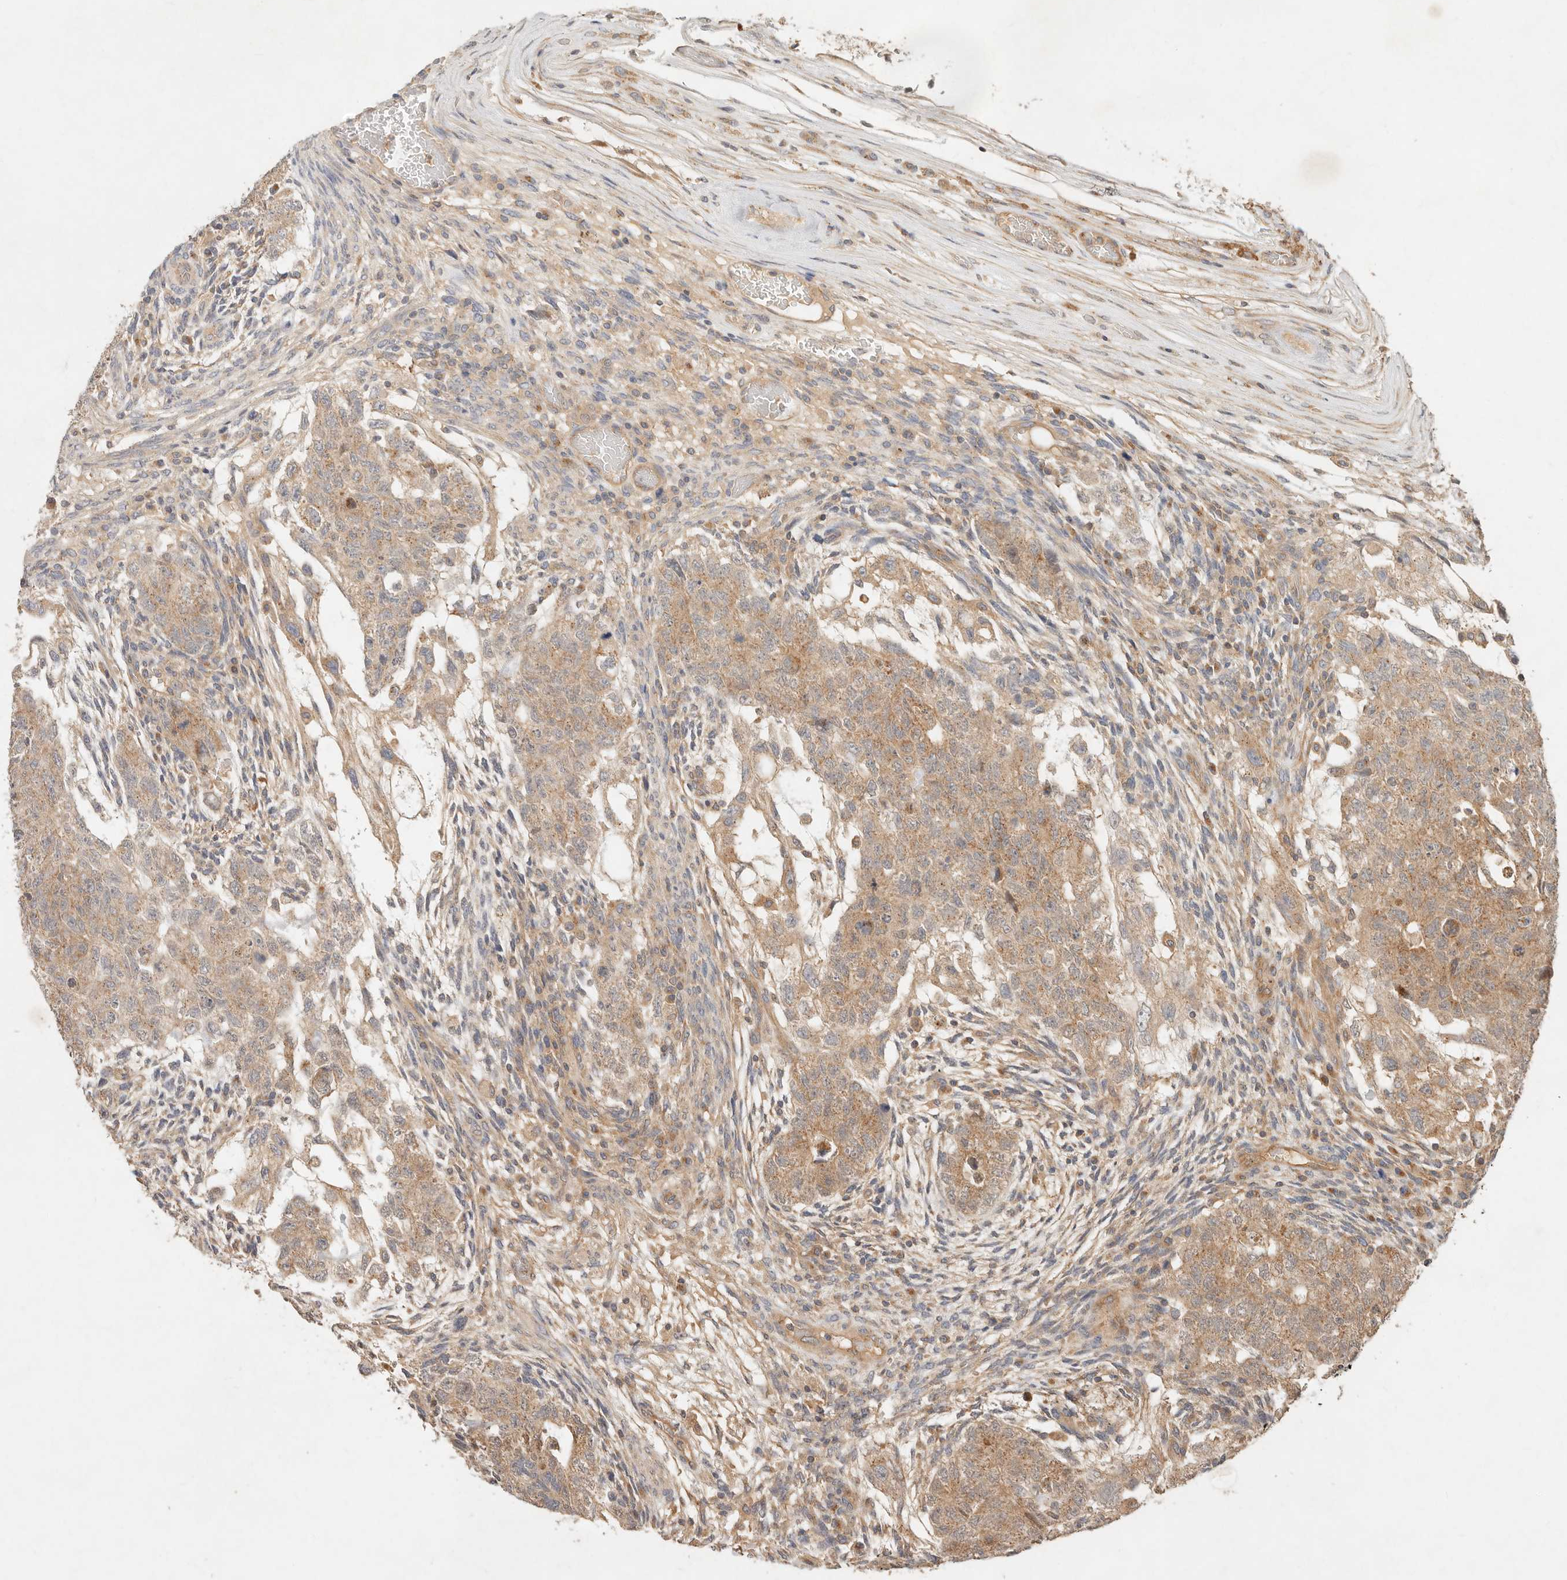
{"staining": {"intensity": "moderate", "quantity": ">75%", "location": "cytoplasmic/membranous"}, "tissue": "testis cancer", "cell_type": "Tumor cells", "image_type": "cancer", "snomed": [{"axis": "morphology", "description": "Normal tissue, NOS"}, {"axis": "morphology", "description": "Carcinoma, Embryonal, NOS"}, {"axis": "topography", "description": "Testis"}], "caption": "DAB (3,3'-diaminobenzidine) immunohistochemical staining of human embryonal carcinoma (testis) reveals moderate cytoplasmic/membranous protein positivity in approximately >75% of tumor cells.", "gene": "HECTD3", "patient": {"sex": "male", "age": 36}}